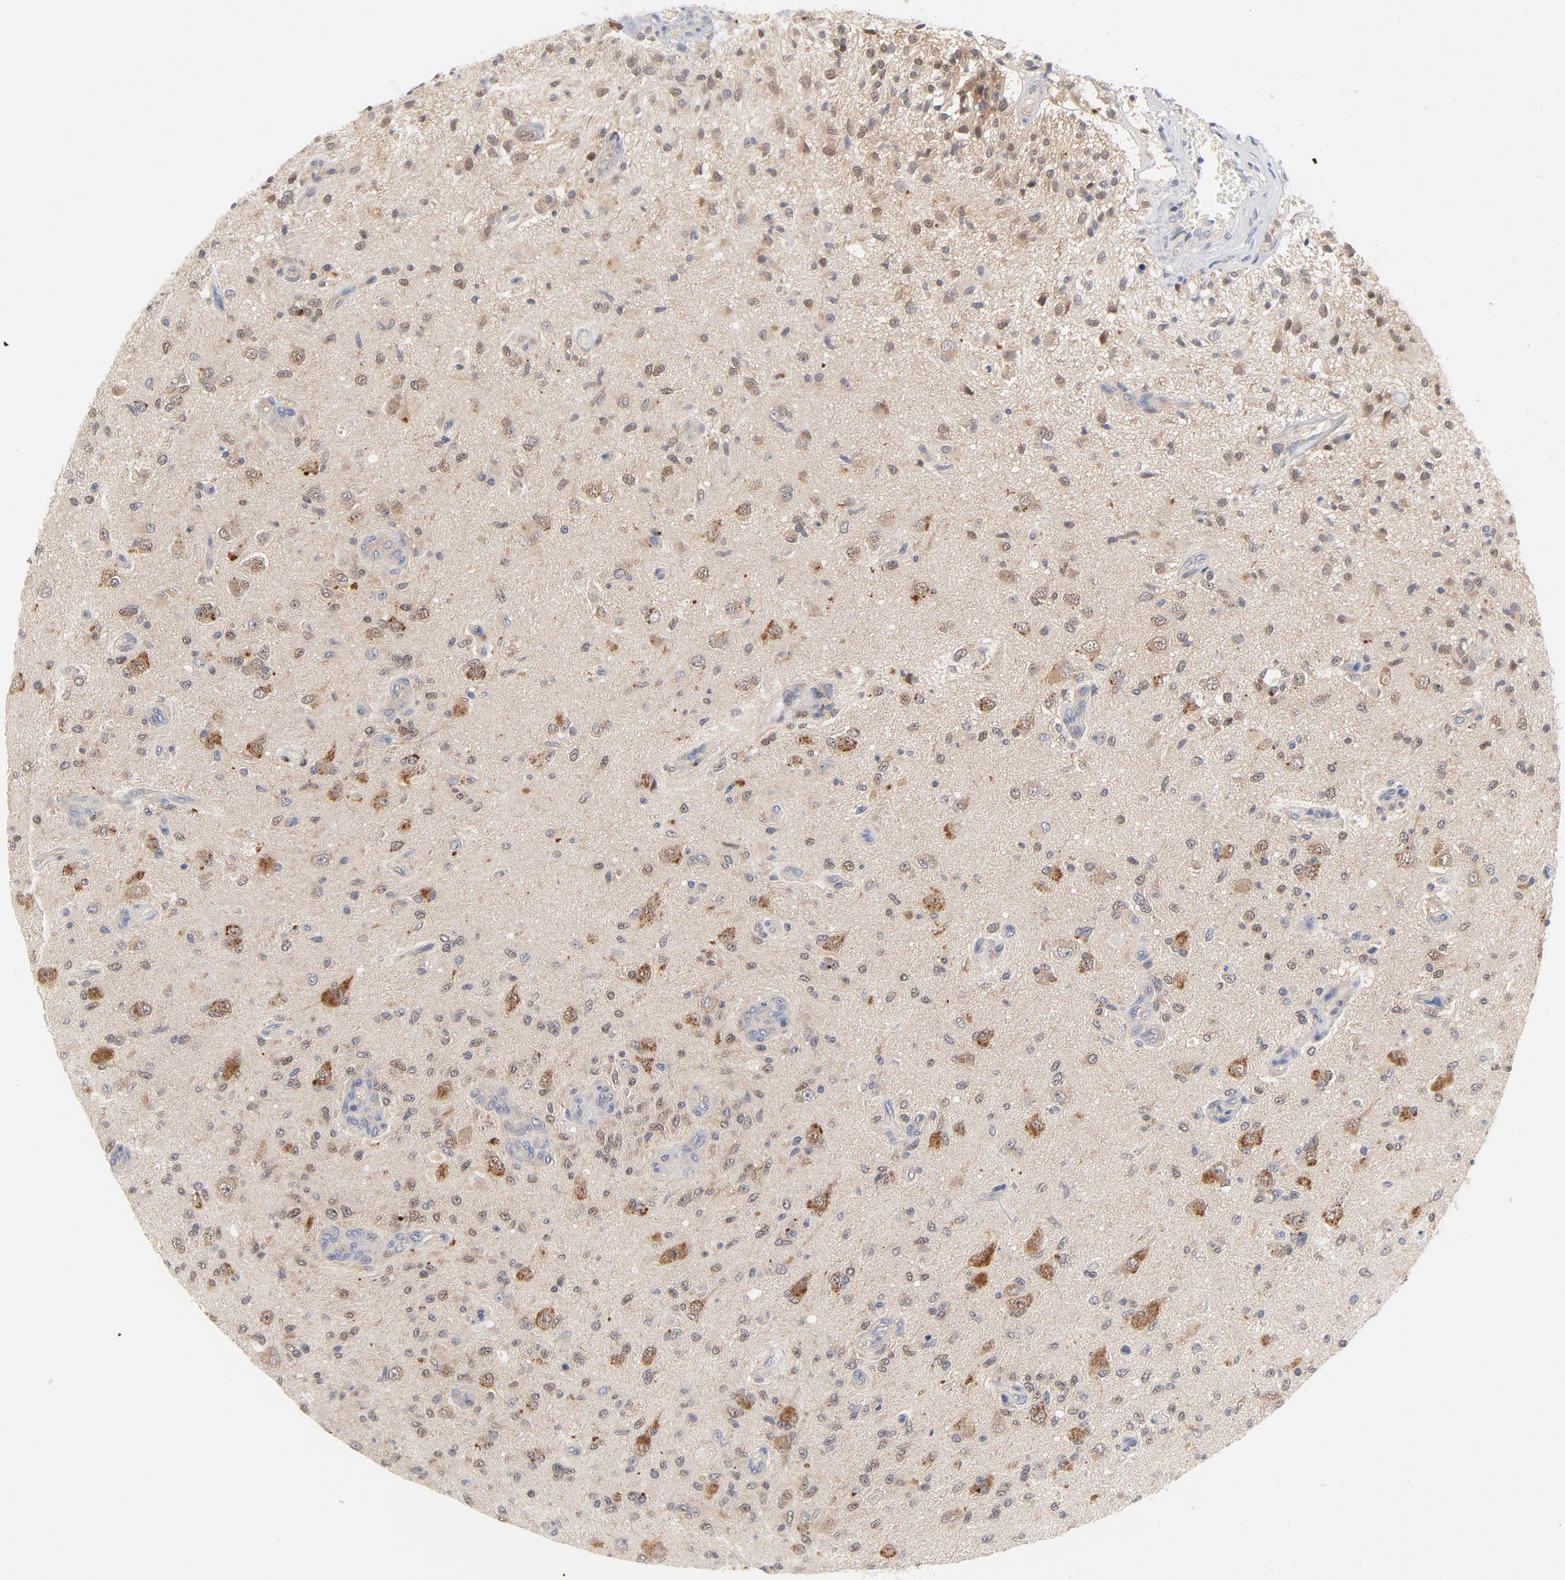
{"staining": {"intensity": "moderate", "quantity": "25%-75%", "location": "cytoplasmic/membranous"}, "tissue": "glioma", "cell_type": "Tumor cells", "image_type": "cancer", "snomed": [{"axis": "morphology", "description": "Normal tissue, NOS"}, {"axis": "morphology", "description": "Glioma, malignant, High grade"}, {"axis": "topography", "description": "Cerebral cortex"}], "caption": "Immunohistochemistry photomicrograph of neoplastic tissue: glioma stained using immunohistochemistry displays medium levels of moderate protein expression localized specifically in the cytoplasmic/membranous of tumor cells, appearing as a cytoplasmic/membranous brown color.", "gene": "UBL4A", "patient": {"sex": "male", "age": 77}}